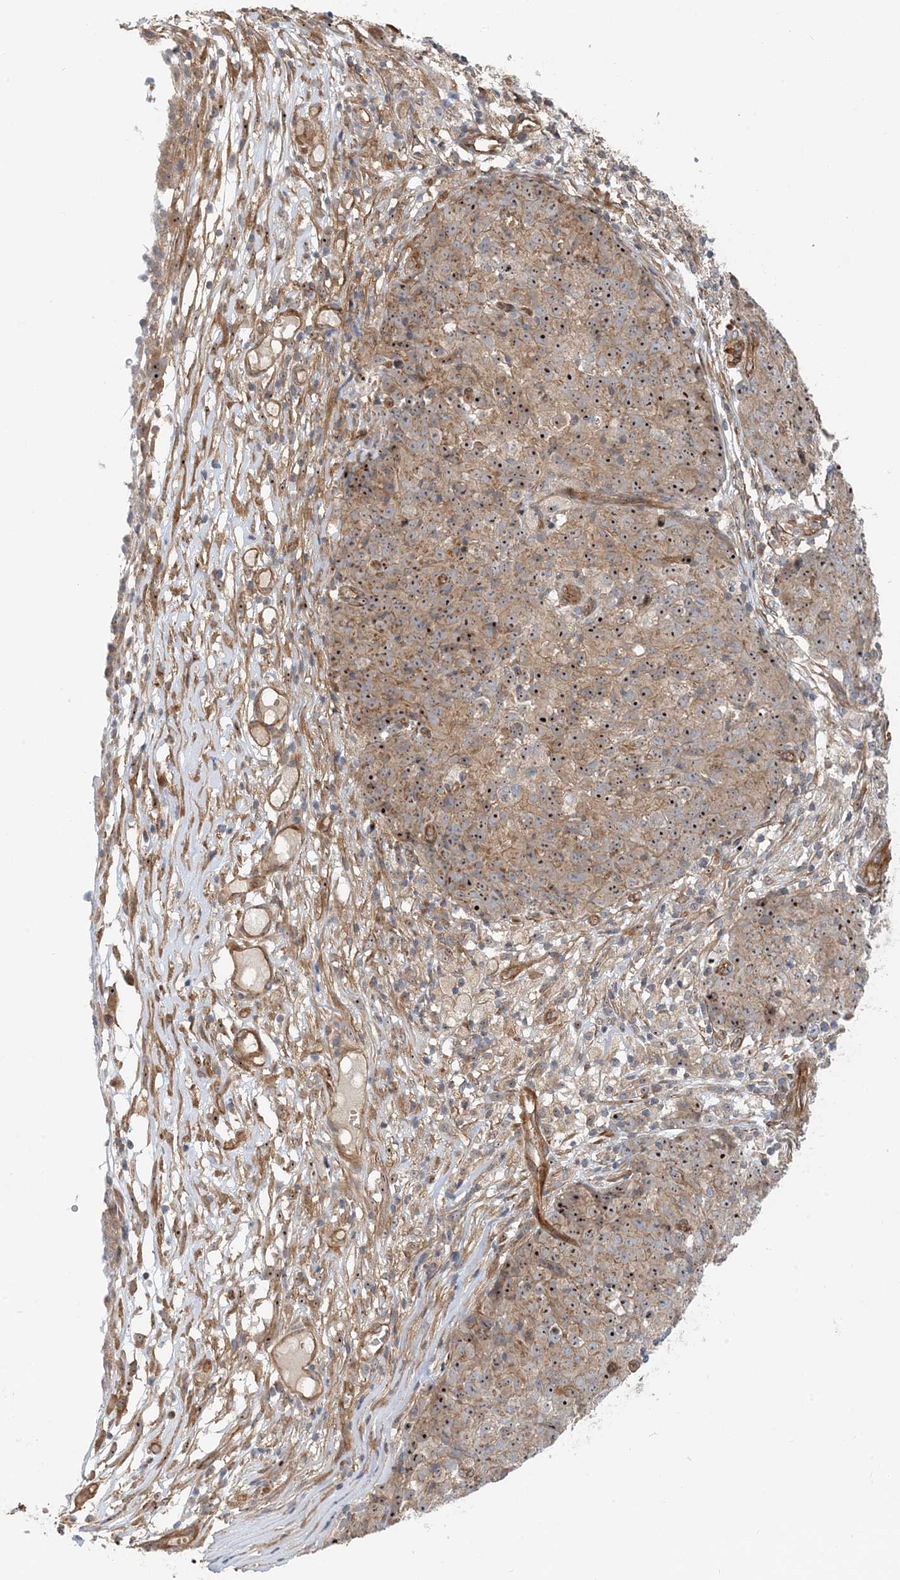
{"staining": {"intensity": "moderate", "quantity": ">75%", "location": "cytoplasmic/membranous,nuclear"}, "tissue": "ovarian cancer", "cell_type": "Tumor cells", "image_type": "cancer", "snomed": [{"axis": "morphology", "description": "Carcinoma, endometroid"}, {"axis": "topography", "description": "Ovary"}], "caption": "Approximately >75% of tumor cells in human ovarian cancer demonstrate moderate cytoplasmic/membranous and nuclear protein expression as visualized by brown immunohistochemical staining.", "gene": "MYL5", "patient": {"sex": "female", "age": 42}}